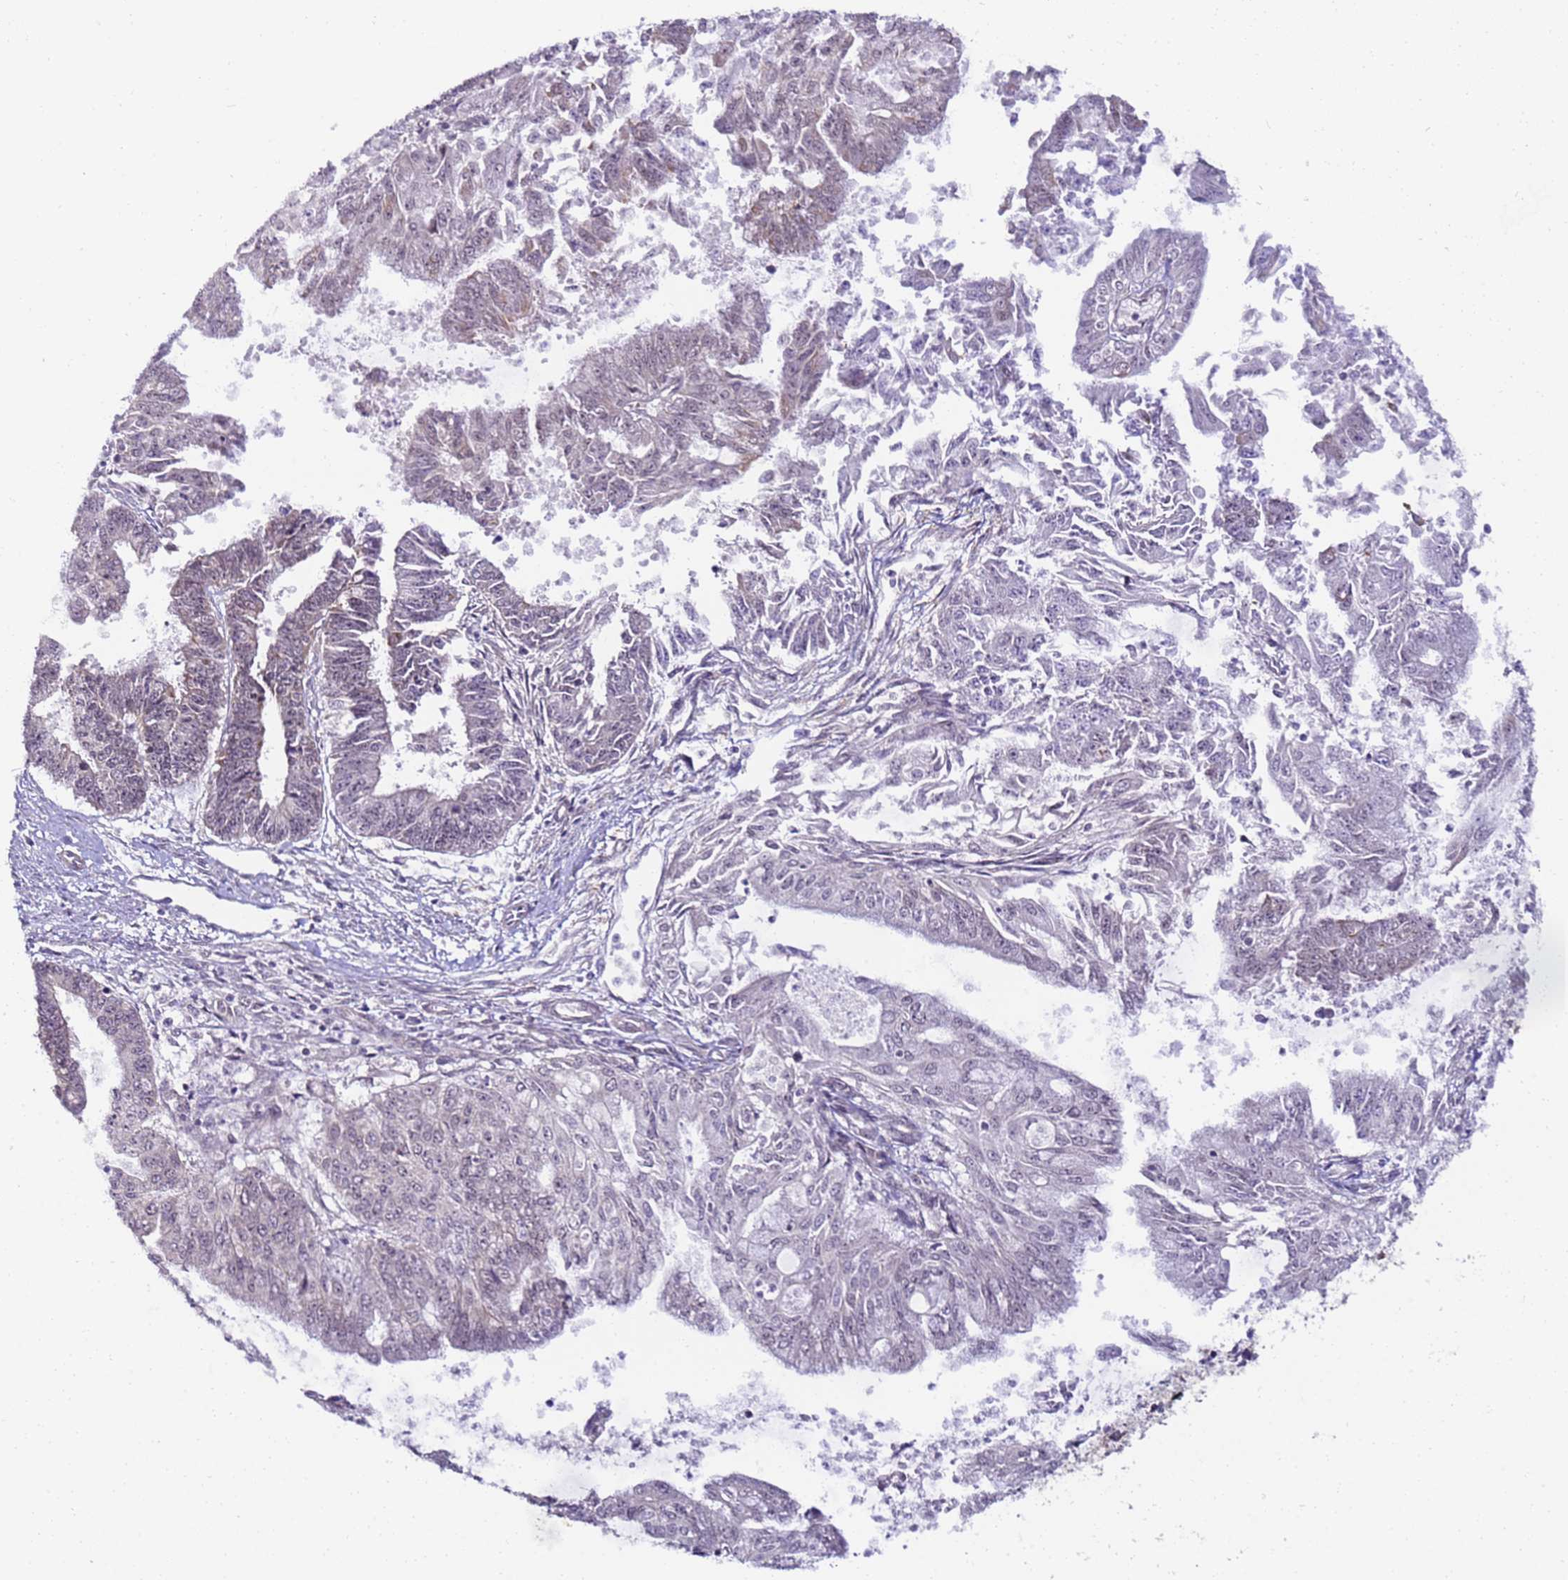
{"staining": {"intensity": "negative", "quantity": "none", "location": "none"}, "tissue": "endometrial cancer", "cell_type": "Tumor cells", "image_type": "cancer", "snomed": [{"axis": "morphology", "description": "Adenocarcinoma, NOS"}, {"axis": "topography", "description": "Endometrium"}], "caption": "The photomicrograph demonstrates no significant positivity in tumor cells of adenocarcinoma (endometrial).", "gene": "RAPGEF3", "patient": {"sex": "female", "age": 73}}